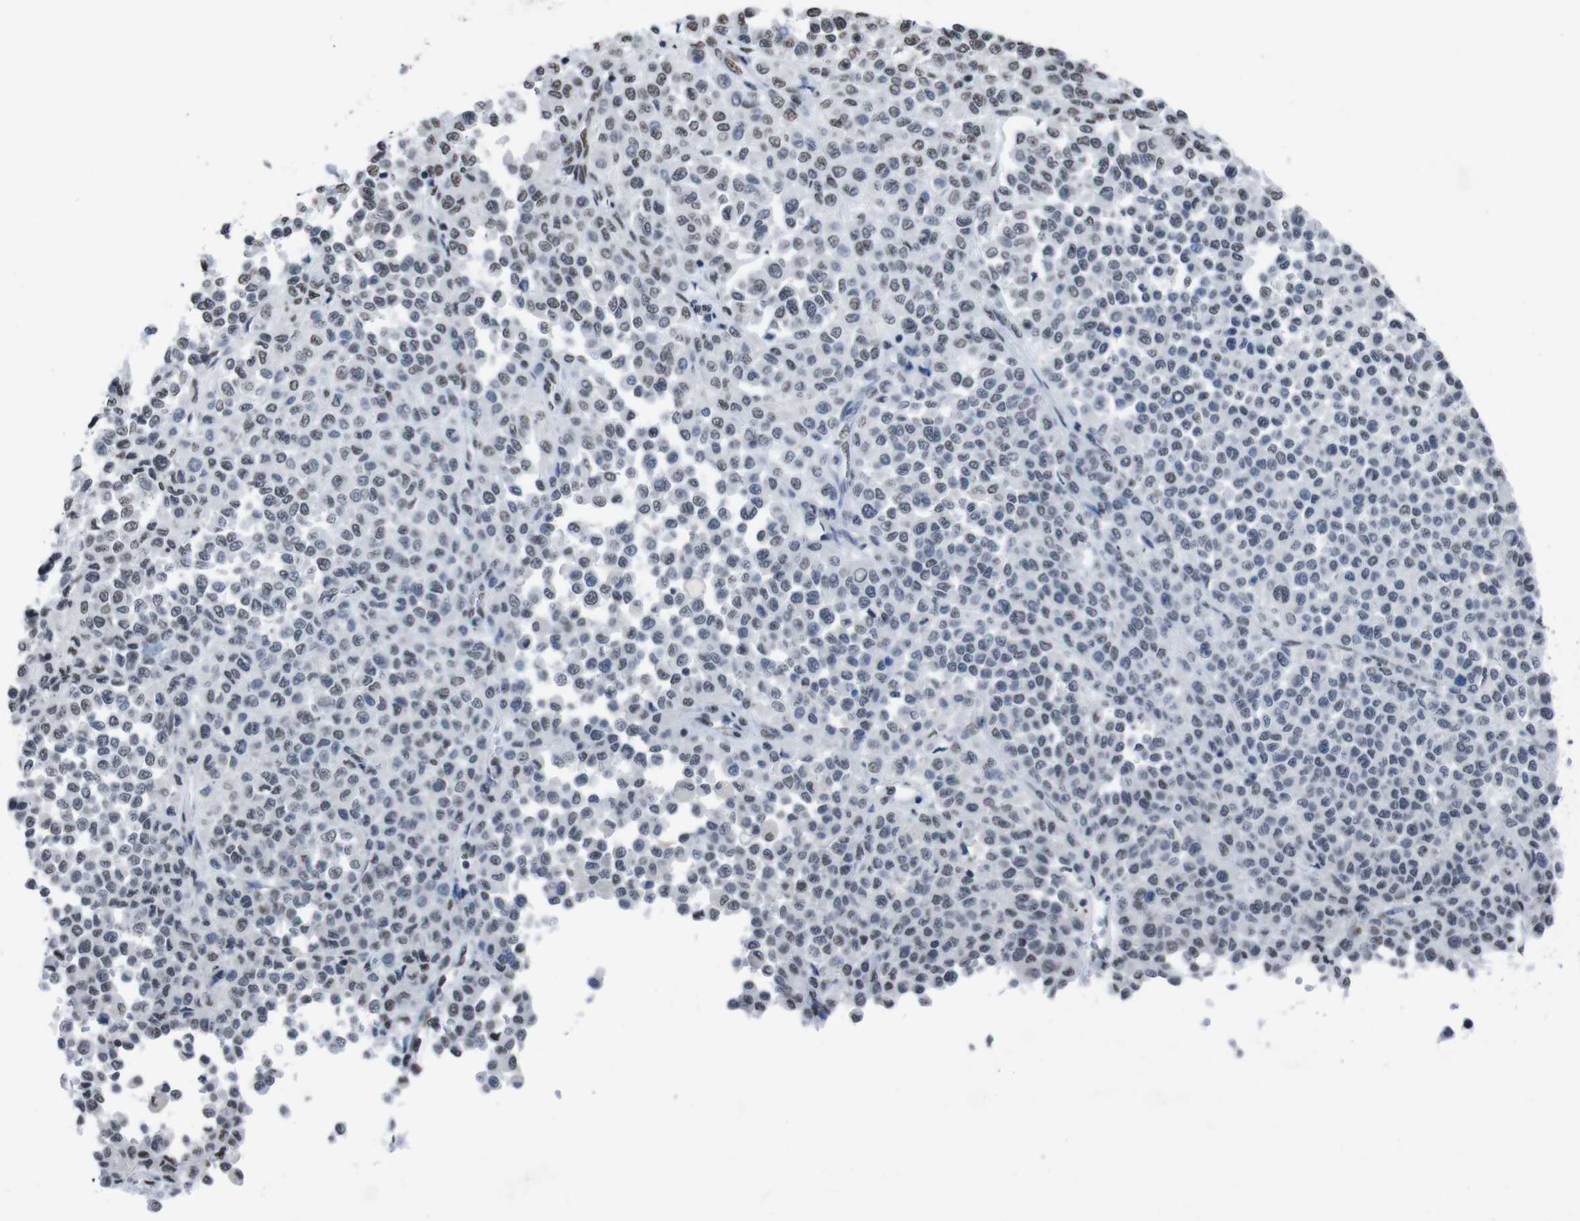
{"staining": {"intensity": "weak", "quantity": "<25%", "location": "nuclear"}, "tissue": "melanoma", "cell_type": "Tumor cells", "image_type": "cancer", "snomed": [{"axis": "morphology", "description": "Malignant melanoma, Metastatic site"}, {"axis": "topography", "description": "Pancreas"}], "caption": "Malignant melanoma (metastatic site) was stained to show a protein in brown. There is no significant expression in tumor cells.", "gene": "PIP4P2", "patient": {"sex": "female", "age": 30}}